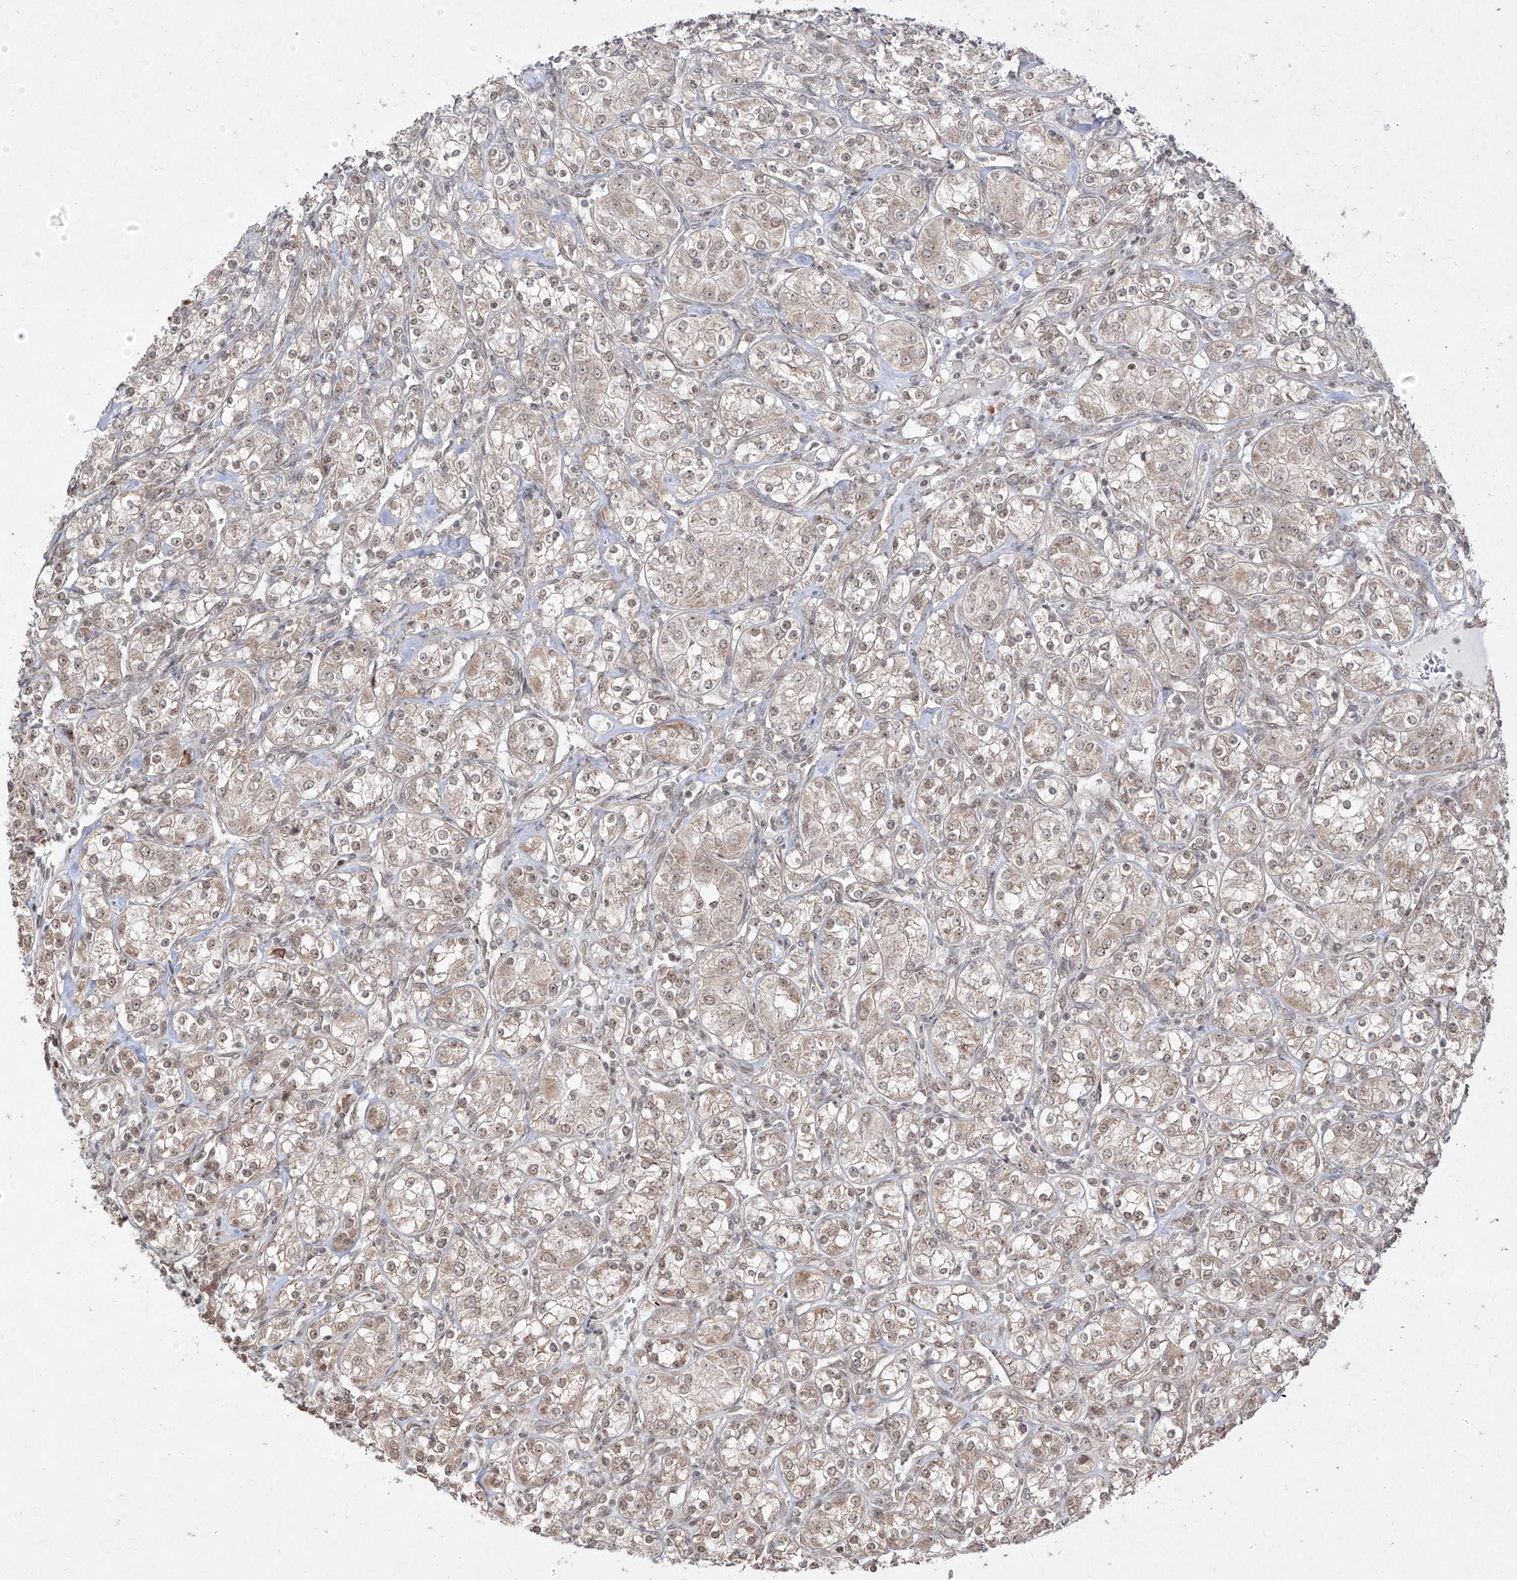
{"staining": {"intensity": "weak", "quantity": "25%-75%", "location": "nuclear"}, "tissue": "renal cancer", "cell_type": "Tumor cells", "image_type": "cancer", "snomed": [{"axis": "morphology", "description": "Adenocarcinoma, NOS"}, {"axis": "topography", "description": "Kidney"}], "caption": "Immunohistochemistry (DAB (3,3'-diaminobenzidine)) staining of renal adenocarcinoma demonstrates weak nuclear protein positivity in approximately 25%-75% of tumor cells.", "gene": "SNRNP27", "patient": {"sex": "male", "age": 77}}